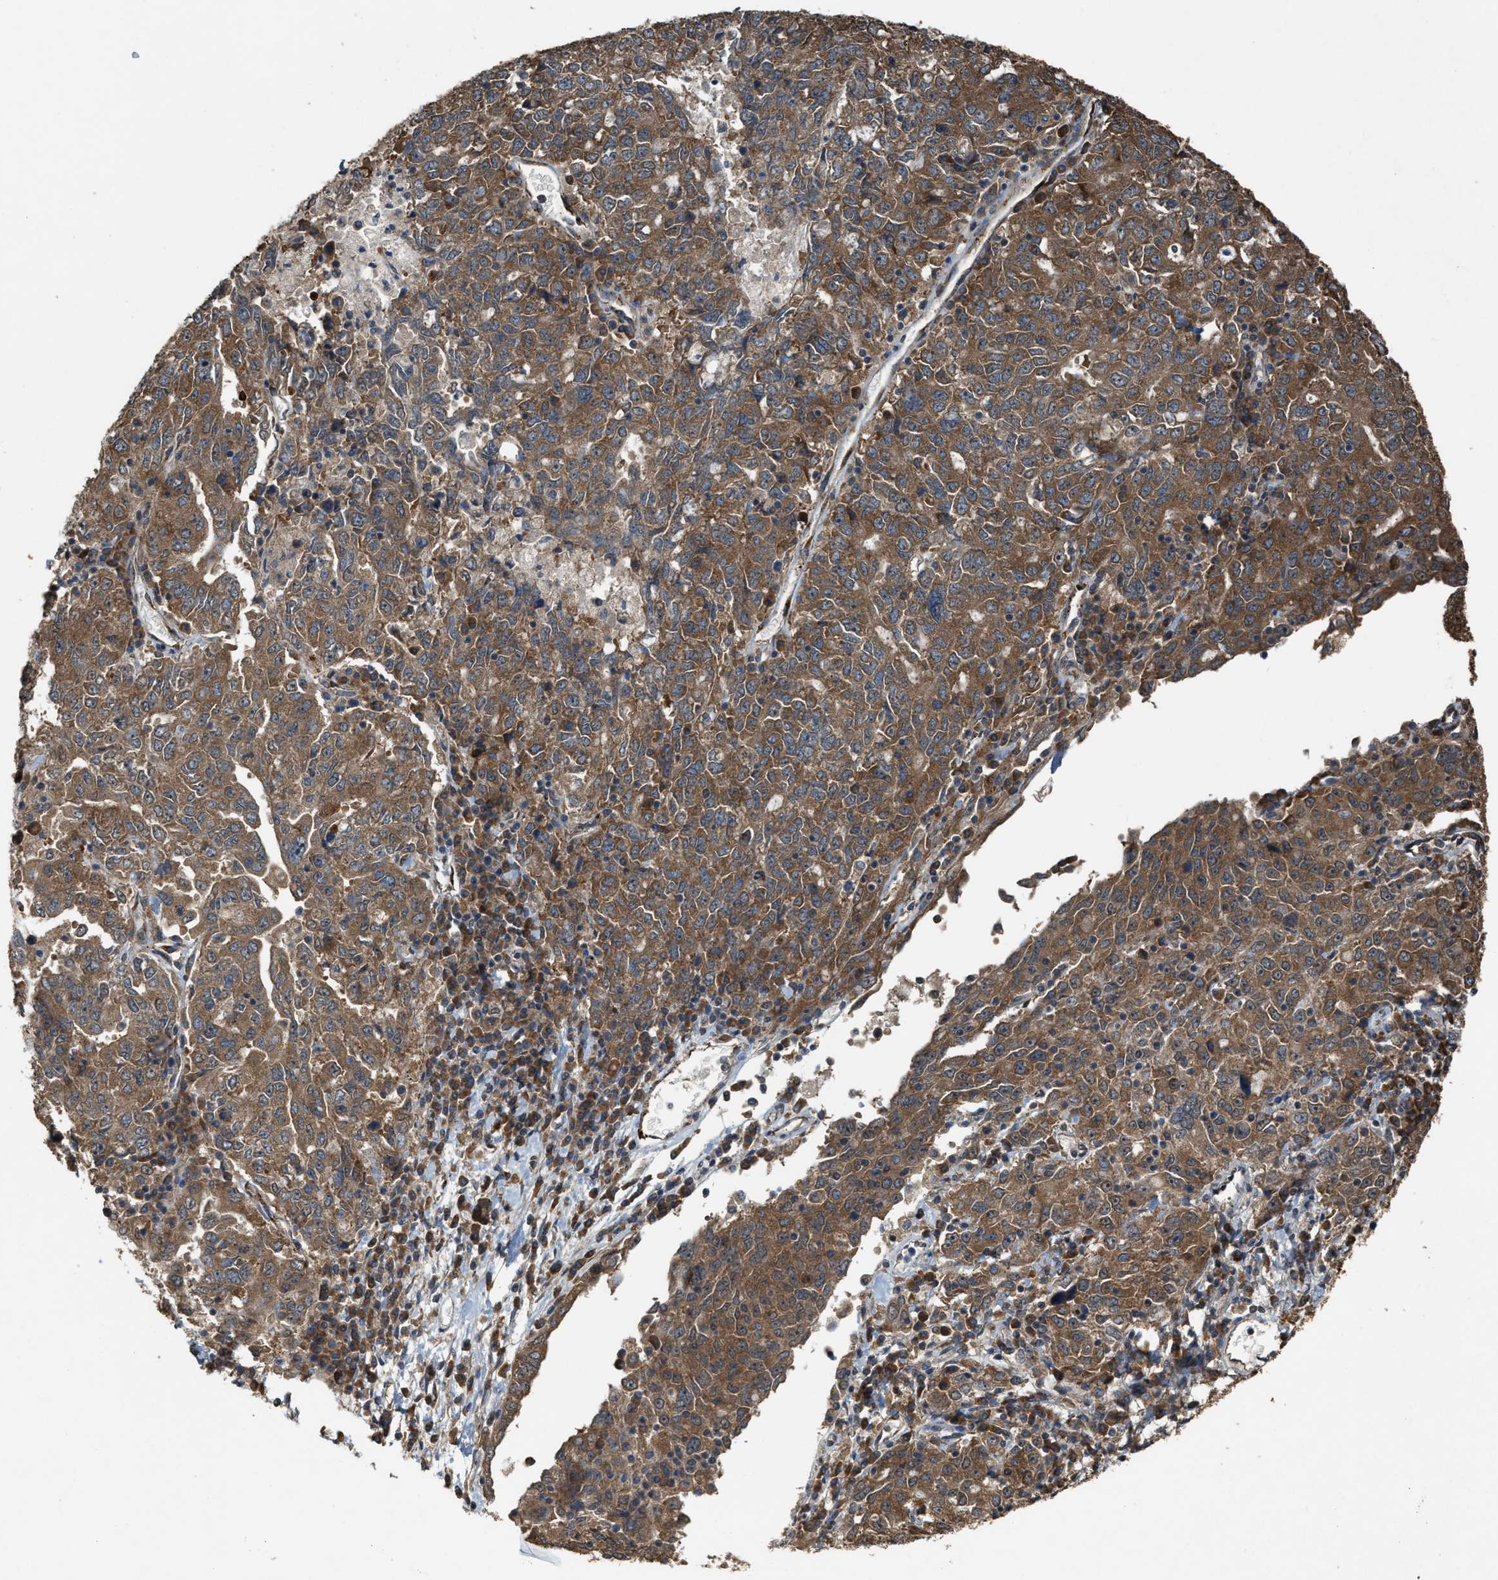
{"staining": {"intensity": "moderate", "quantity": ">75%", "location": "cytoplasmic/membranous"}, "tissue": "ovarian cancer", "cell_type": "Tumor cells", "image_type": "cancer", "snomed": [{"axis": "morphology", "description": "Carcinoma, endometroid"}, {"axis": "topography", "description": "Ovary"}], "caption": "A brown stain shows moderate cytoplasmic/membranous staining of a protein in endometroid carcinoma (ovarian) tumor cells.", "gene": "ARHGEF5", "patient": {"sex": "female", "age": 62}}